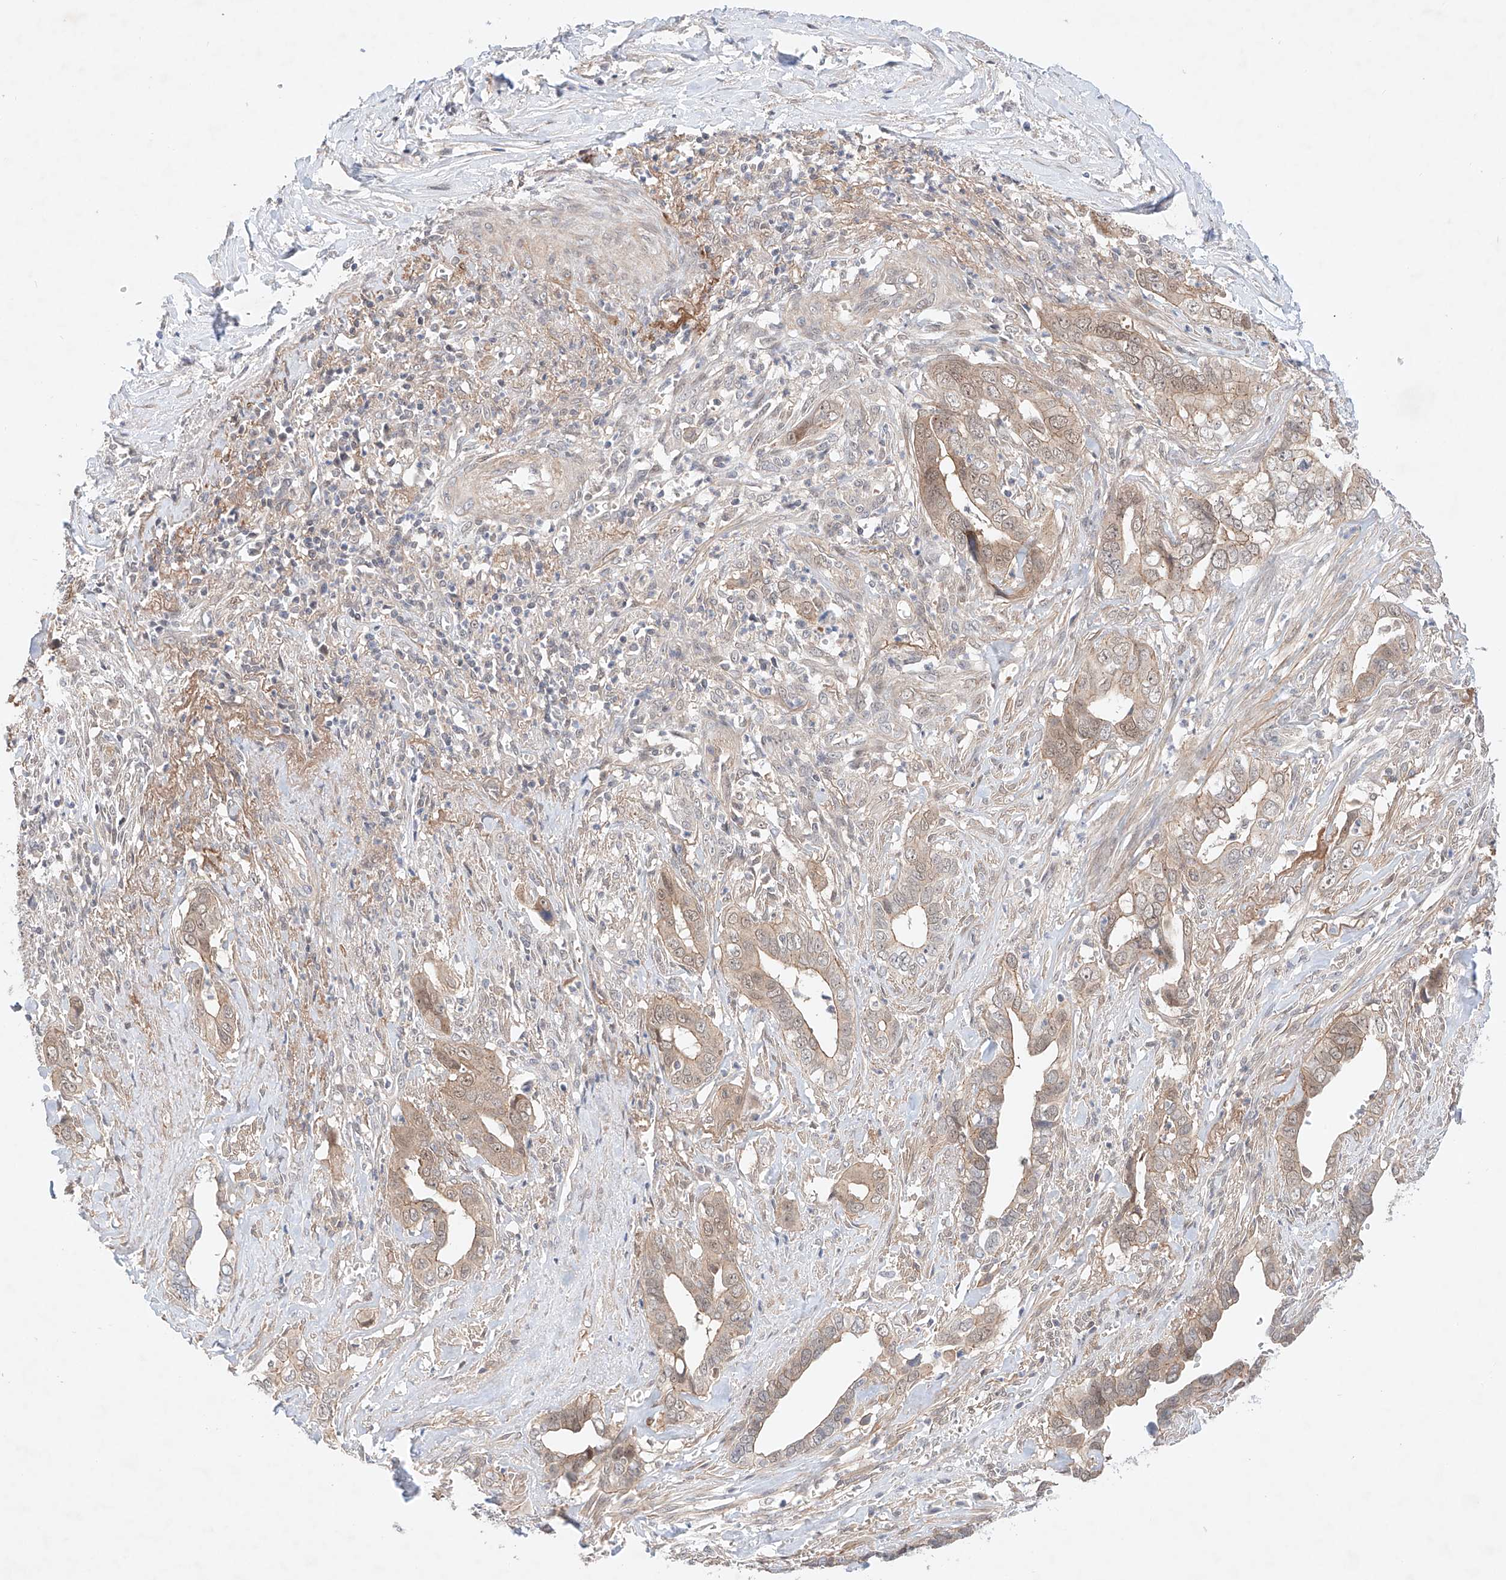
{"staining": {"intensity": "weak", "quantity": "25%-75%", "location": "cytoplasmic/membranous"}, "tissue": "liver cancer", "cell_type": "Tumor cells", "image_type": "cancer", "snomed": [{"axis": "morphology", "description": "Cholangiocarcinoma"}, {"axis": "topography", "description": "Liver"}], "caption": "A micrograph of human liver cholangiocarcinoma stained for a protein reveals weak cytoplasmic/membranous brown staining in tumor cells. (DAB IHC, brown staining for protein, blue staining for nuclei).", "gene": "TSR2", "patient": {"sex": "female", "age": 79}}